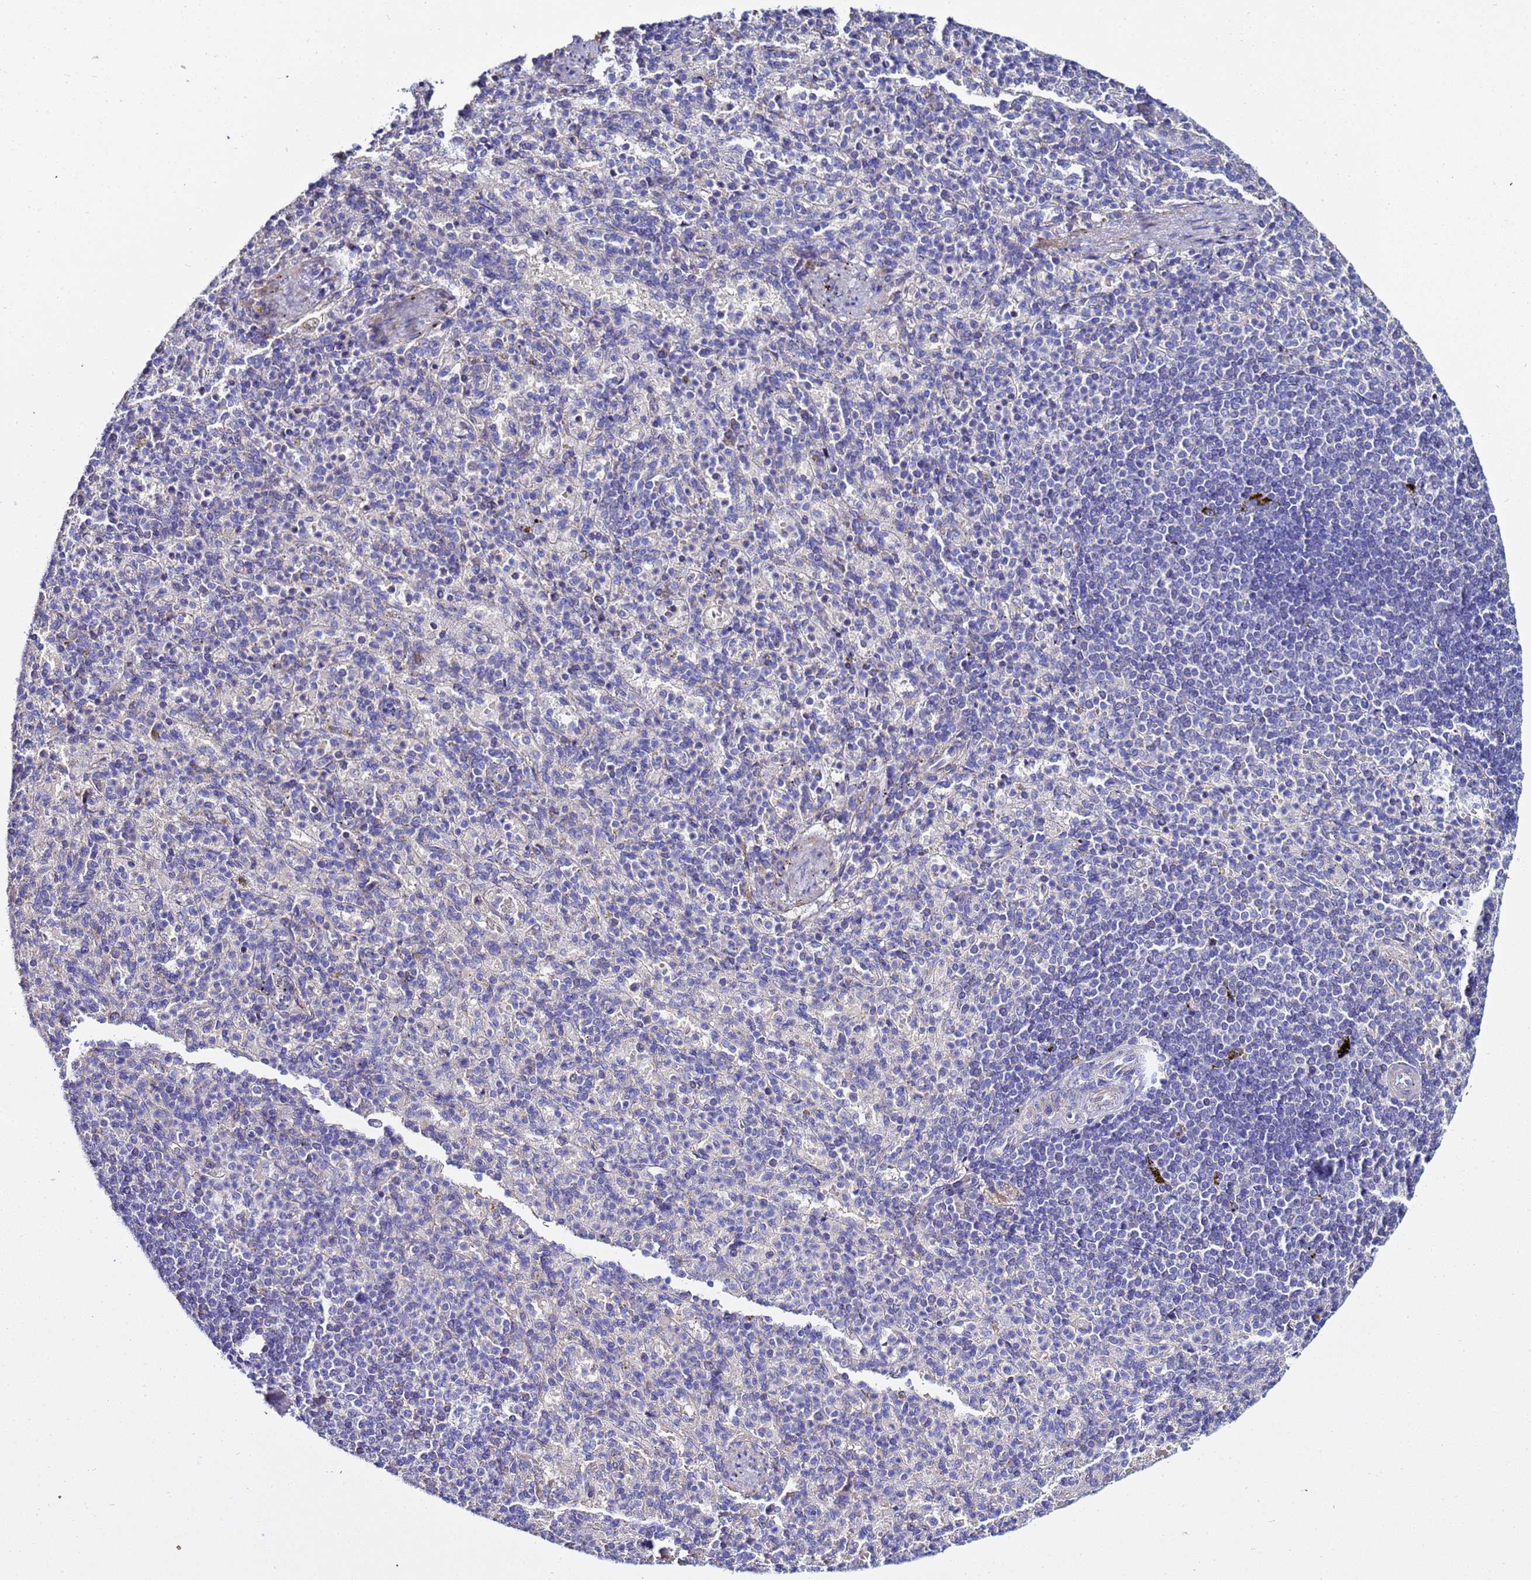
{"staining": {"intensity": "negative", "quantity": "none", "location": "none"}, "tissue": "spleen", "cell_type": "Cells in red pulp", "image_type": "normal", "snomed": [{"axis": "morphology", "description": "Normal tissue, NOS"}, {"axis": "topography", "description": "Spleen"}], "caption": "Immunohistochemistry (IHC) histopathology image of unremarkable human spleen stained for a protein (brown), which demonstrates no positivity in cells in red pulp.", "gene": "USP18", "patient": {"sex": "female", "age": 74}}